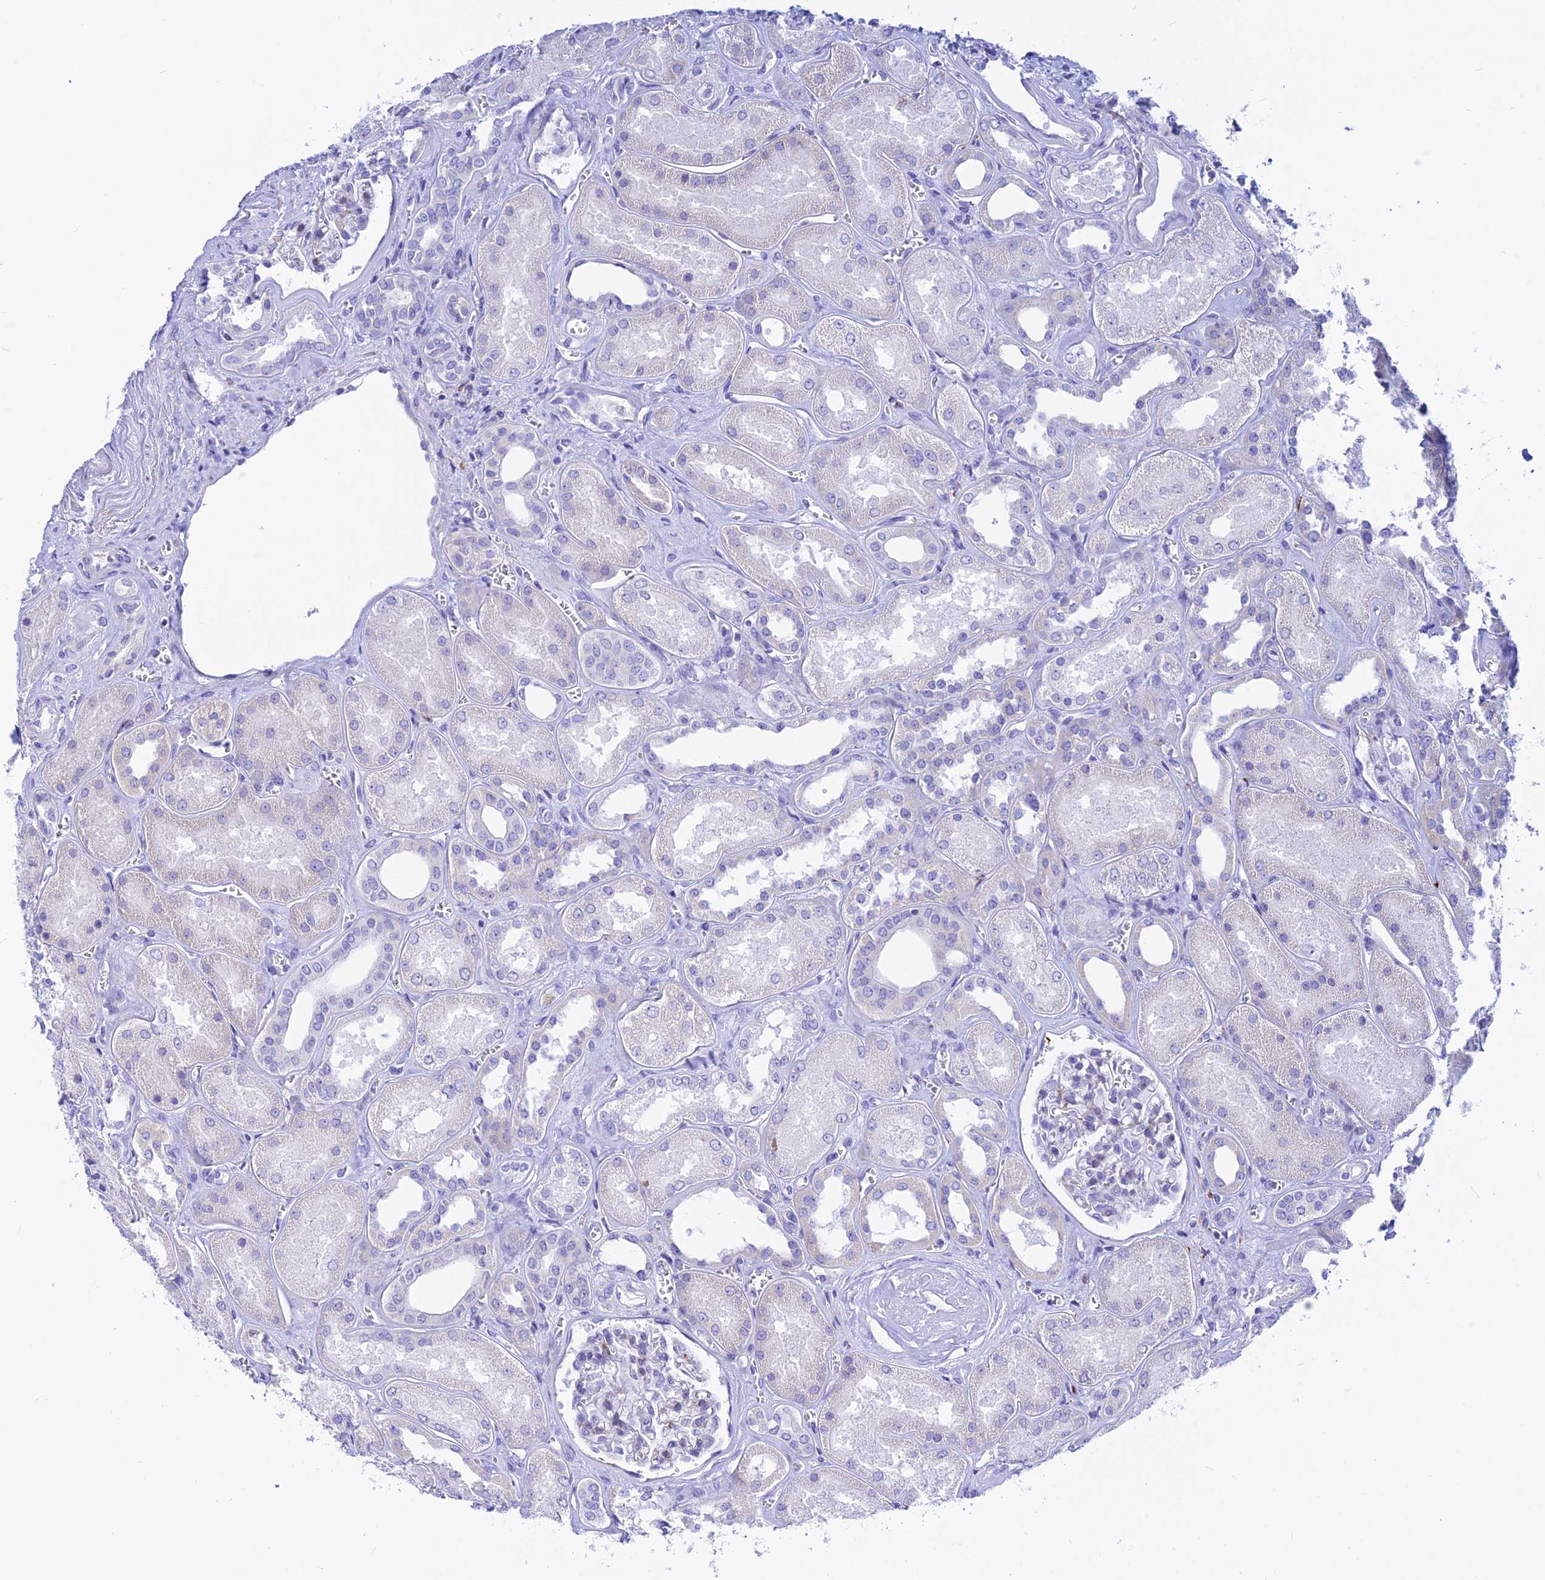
{"staining": {"intensity": "negative", "quantity": "none", "location": "none"}, "tissue": "kidney", "cell_type": "Cells in glomeruli", "image_type": "normal", "snomed": [{"axis": "morphology", "description": "Normal tissue, NOS"}, {"axis": "morphology", "description": "Adenocarcinoma, NOS"}, {"axis": "topography", "description": "Kidney"}], "caption": "High magnification brightfield microscopy of unremarkable kidney stained with DAB (brown) and counterstained with hematoxylin (blue): cells in glomeruli show no significant staining.", "gene": "CNOT6", "patient": {"sex": "female", "age": 68}}